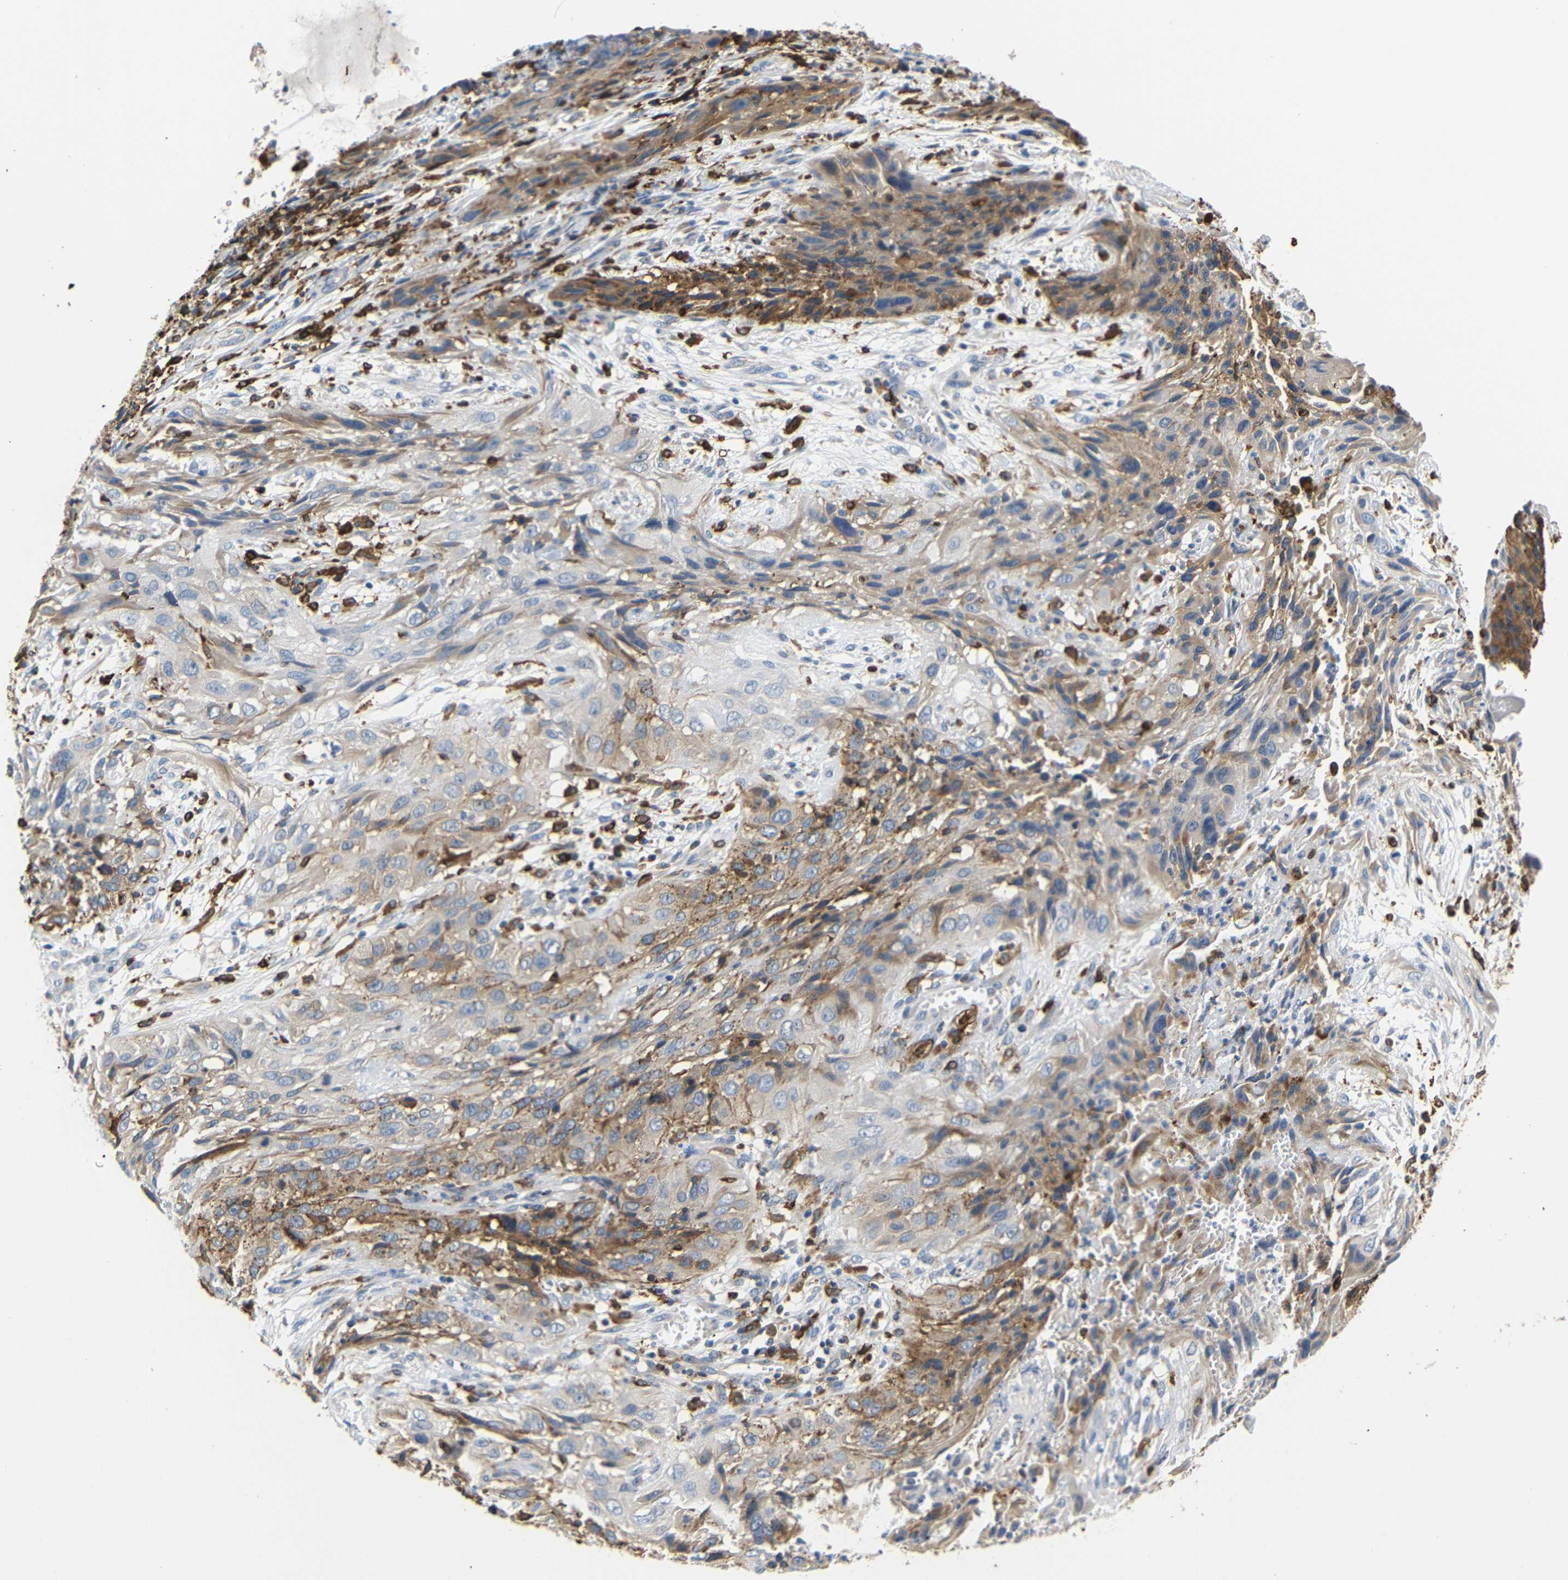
{"staining": {"intensity": "moderate", "quantity": "25%-75%", "location": "cytoplasmic/membranous"}, "tissue": "cervical cancer", "cell_type": "Tumor cells", "image_type": "cancer", "snomed": [{"axis": "morphology", "description": "Squamous cell carcinoma, NOS"}, {"axis": "topography", "description": "Cervix"}], "caption": "Immunohistochemistry image of cervical squamous cell carcinoma stained for a protein (brown), which displays medium levels of moderate cytoplasmic/membranous expression in approximately 25%-75% of tumor cells.", "gene": "HLA-DQB1", "patient": {"sex": "female", "age": 32}}